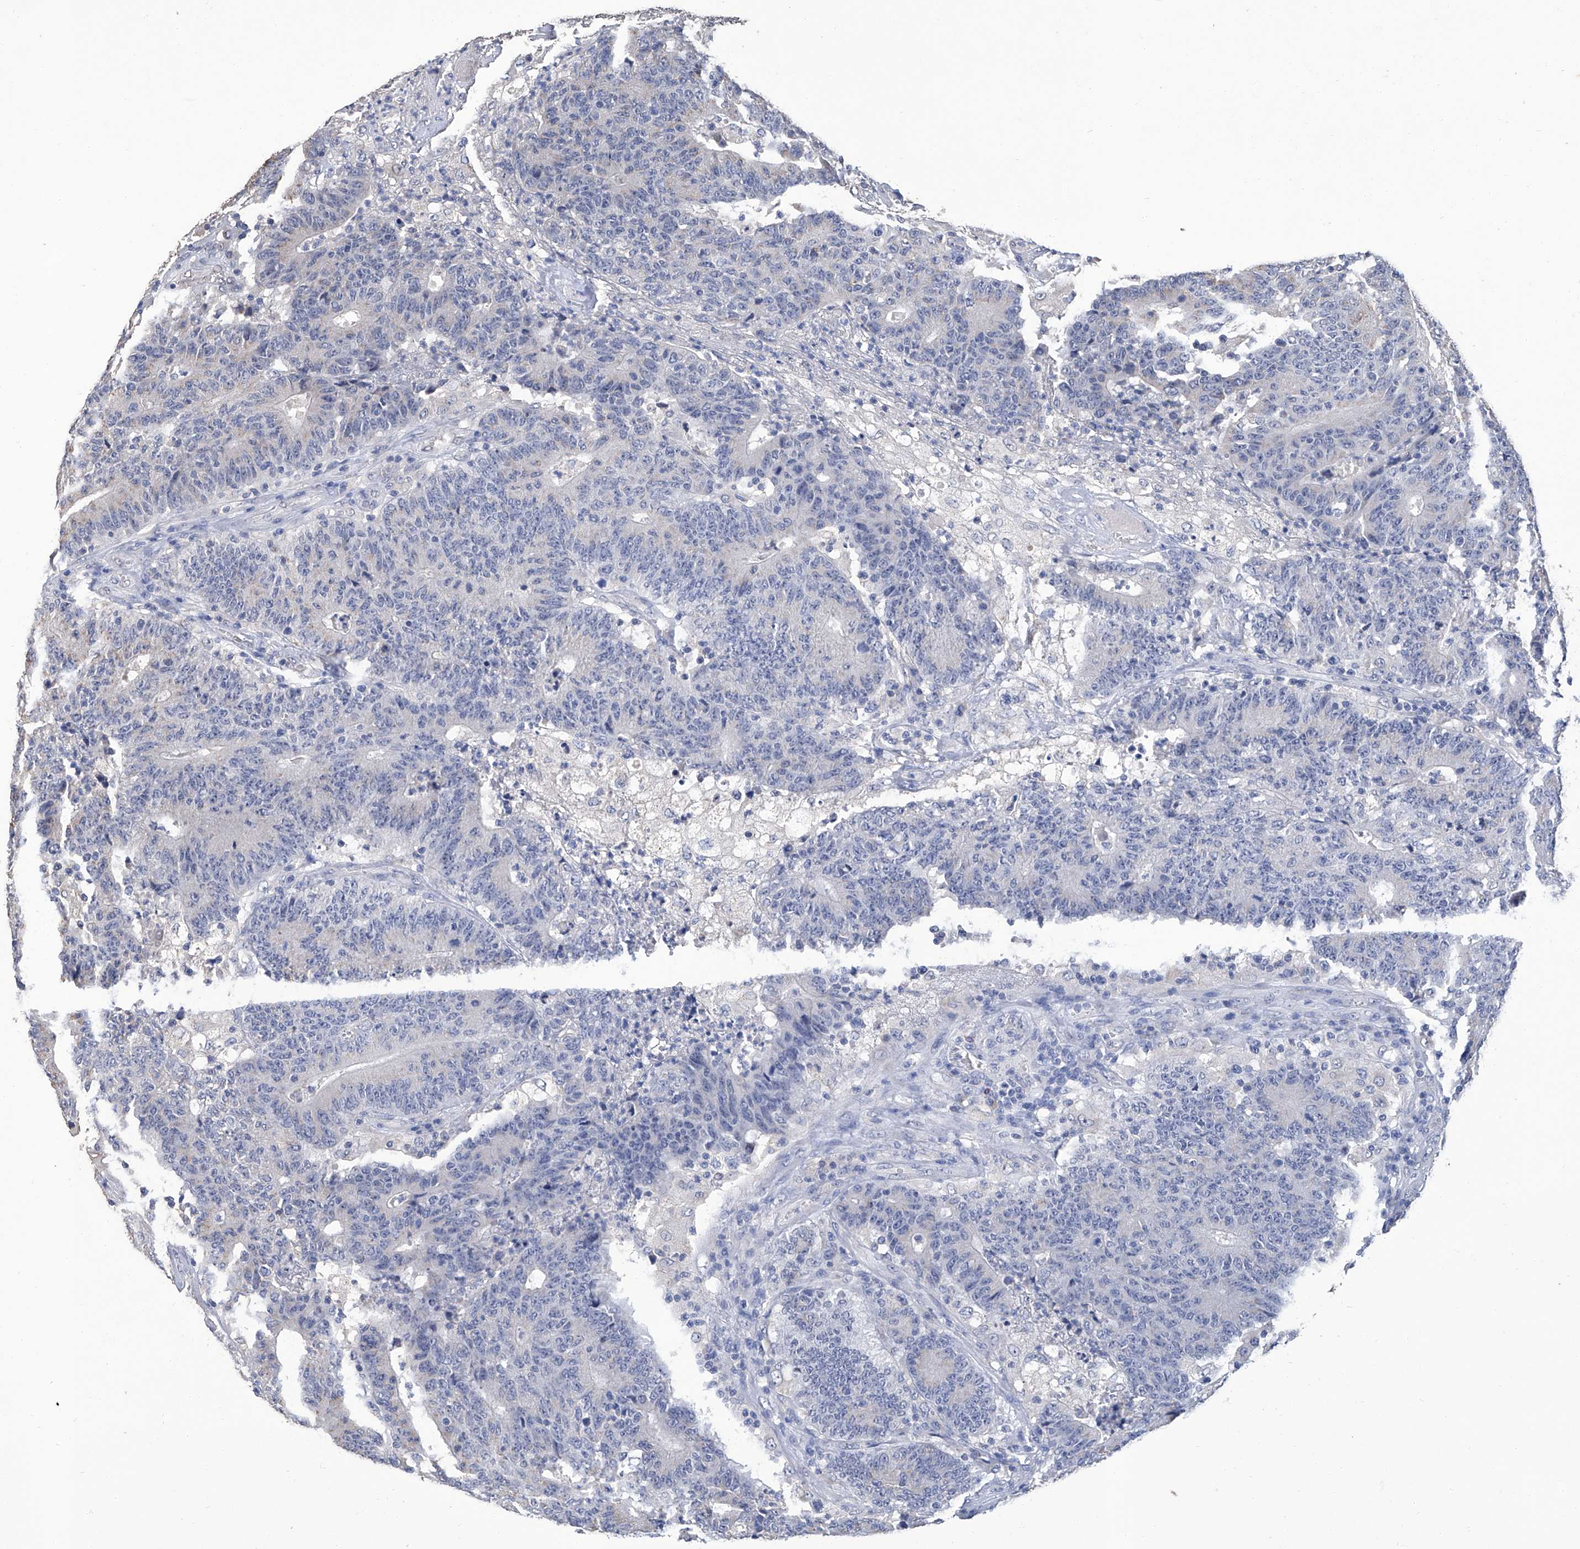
{"staining": {"intensity": "negative", "quantity": "none", "location": "none"}, "tissue": "colorectal cancer", "cell_type": "Tumor cells", "image_type": "cancer", "snomed": [{"axis": "morphology", "description": "Normal tissue, NOS"}, {"axis": "morphology", "description": "Adenocarcinoma, NOS"}, {"axis": "topography", "description": "Colon"}], "caption": "This is an immunohistochemistry (IHC) histopathology image of colorectal cancer. There is no positivity in tumor cells.", "gene": "GPT", "patient": {"sex": "female", "age": 75}}